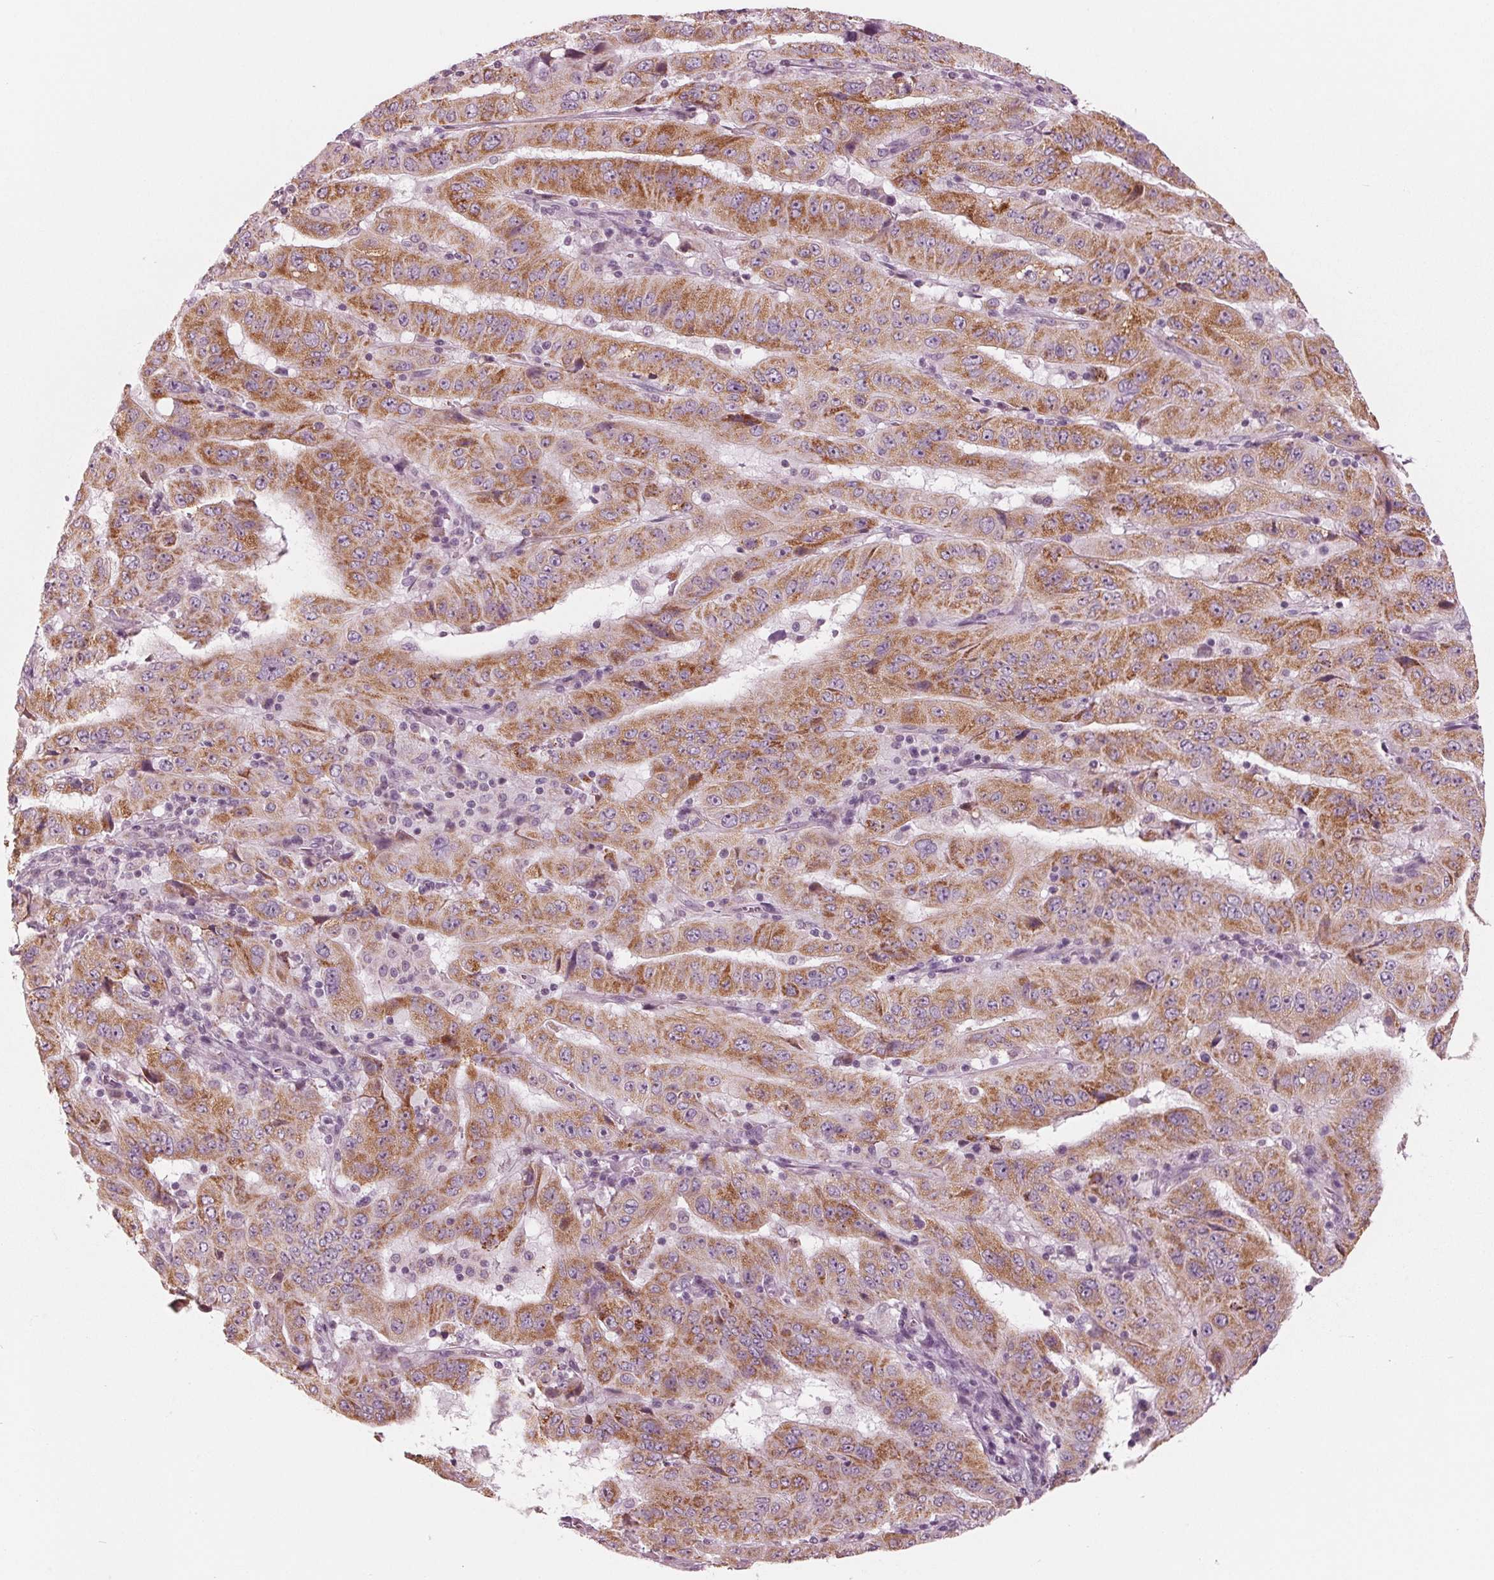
{"staining": {"intensity": "moderate", "quantity": ">75%", "location": "cytoplasmic/membranous"}, "tissue": "pancreatic cancer", "cell_type": "Tumor cells", "image_type": "cancer", "snomed": [{"axis": "morphology", "description": "Adenocarcinoma, NOS"}, {"axis": "topography", "description": "Pancreas"}], "caption": "Immunohistochemistry (IHC) micrograph of neoplastic tissue: pancreatic cancer stained using immunohistochemistry (IHC) displays medium levels of moderate protein expression localized specifically in the cytoplasmic/membranous of tumor cells, appearing as a cytoplasmic/membranous brown color.", "gene": "CLN6", "patient": {"sex": "male", "age": 63}}